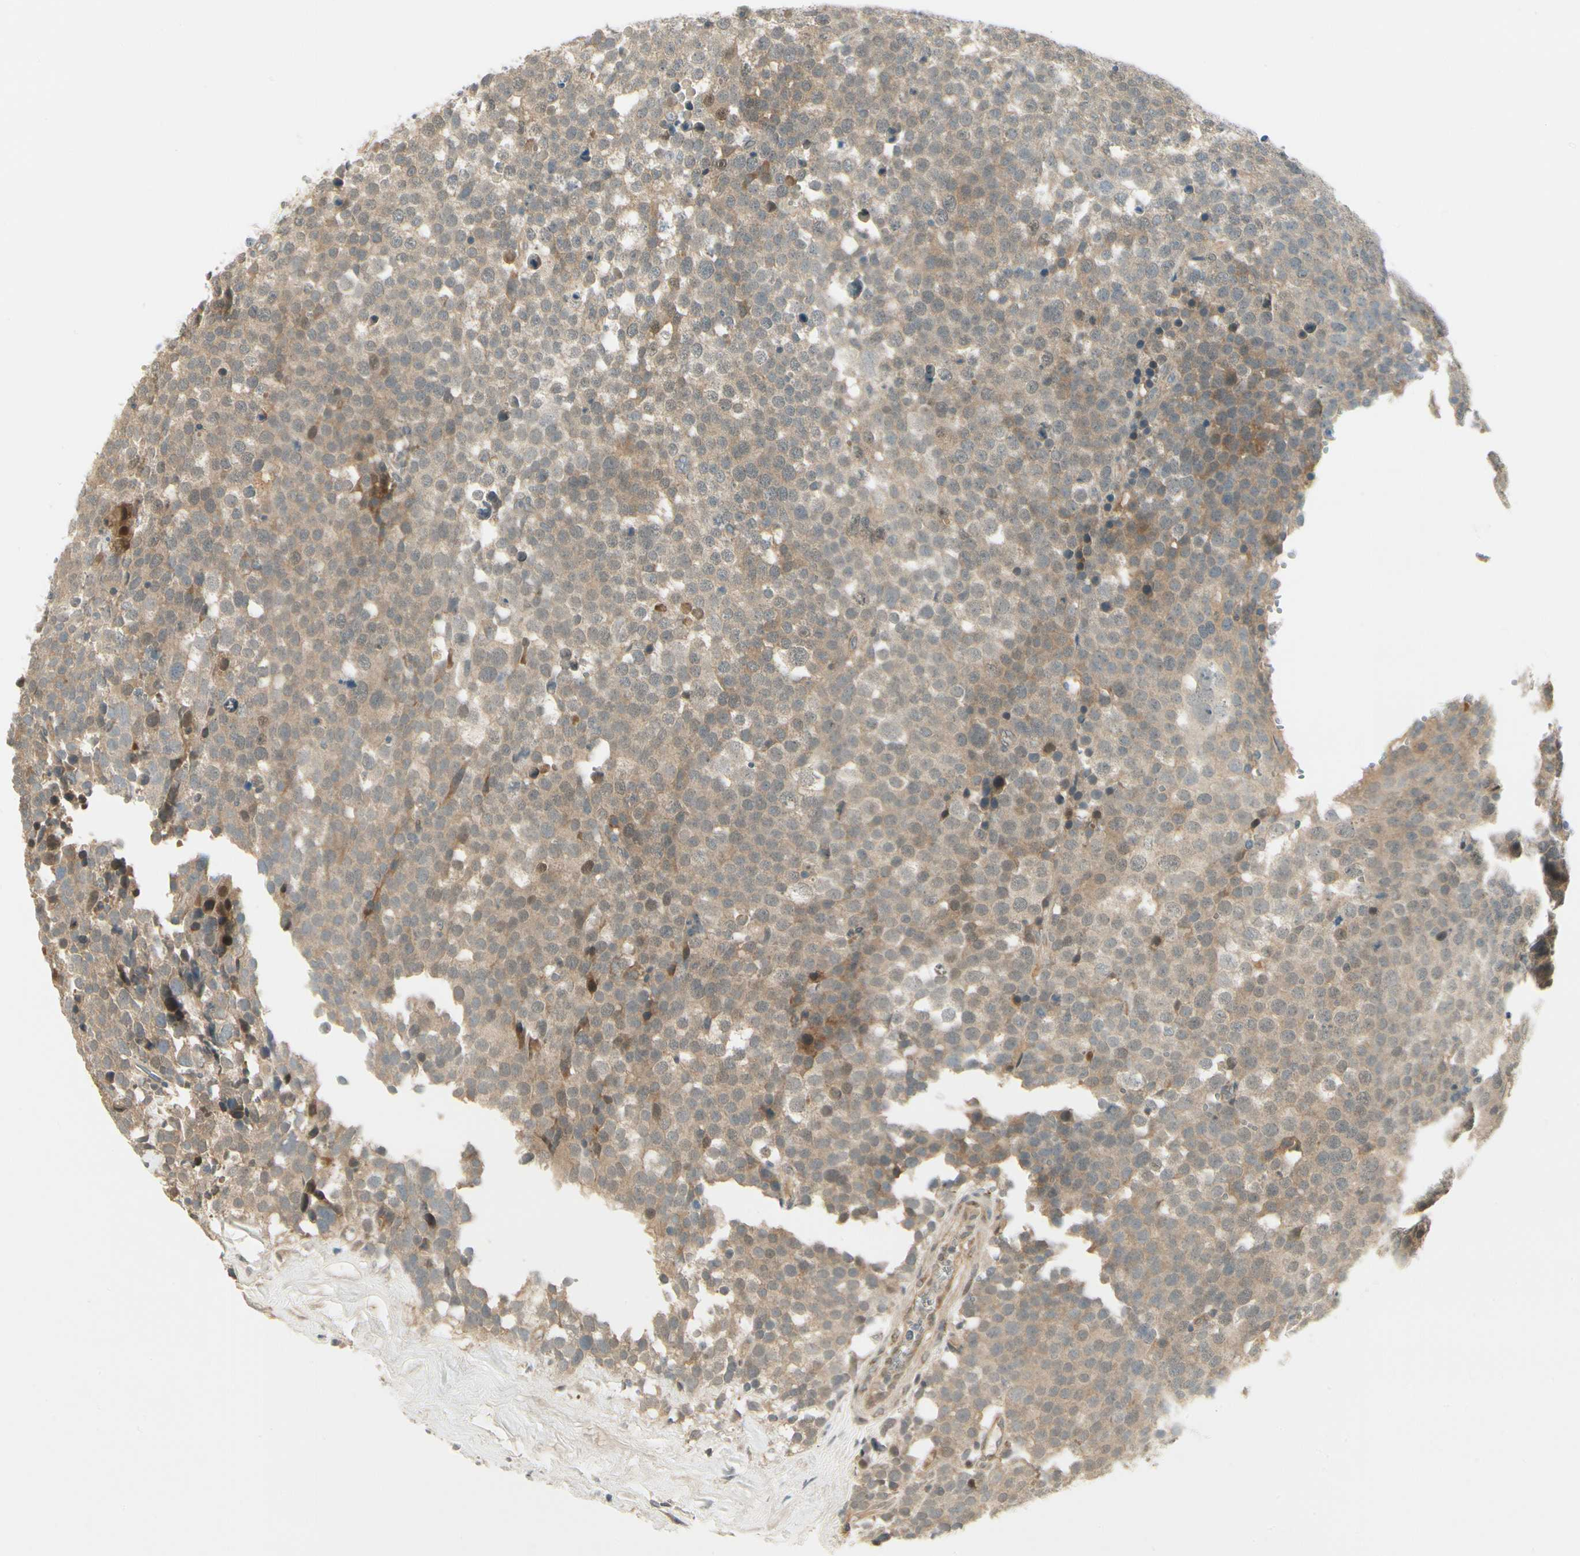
{"staining": {"intensity": "weak", "quantity": ">75%", "location": "cytoplasmic/membranous"}, "tissue": "testis cancer", "cell_type": "Tumor cells", "image_type": "cancer", "snomed": [{"axis": "morphology", "description": "Seminoma, NOS"}, {"axis": "topography", "description": "Testis"}], "caption": "Tumor cells display low levels of weak cytoplasmic/membranous staining in about >75% of cells in human testis seminoma.", "gene": "EPHB3", "patient": {"sex": "male", "age": 71}}